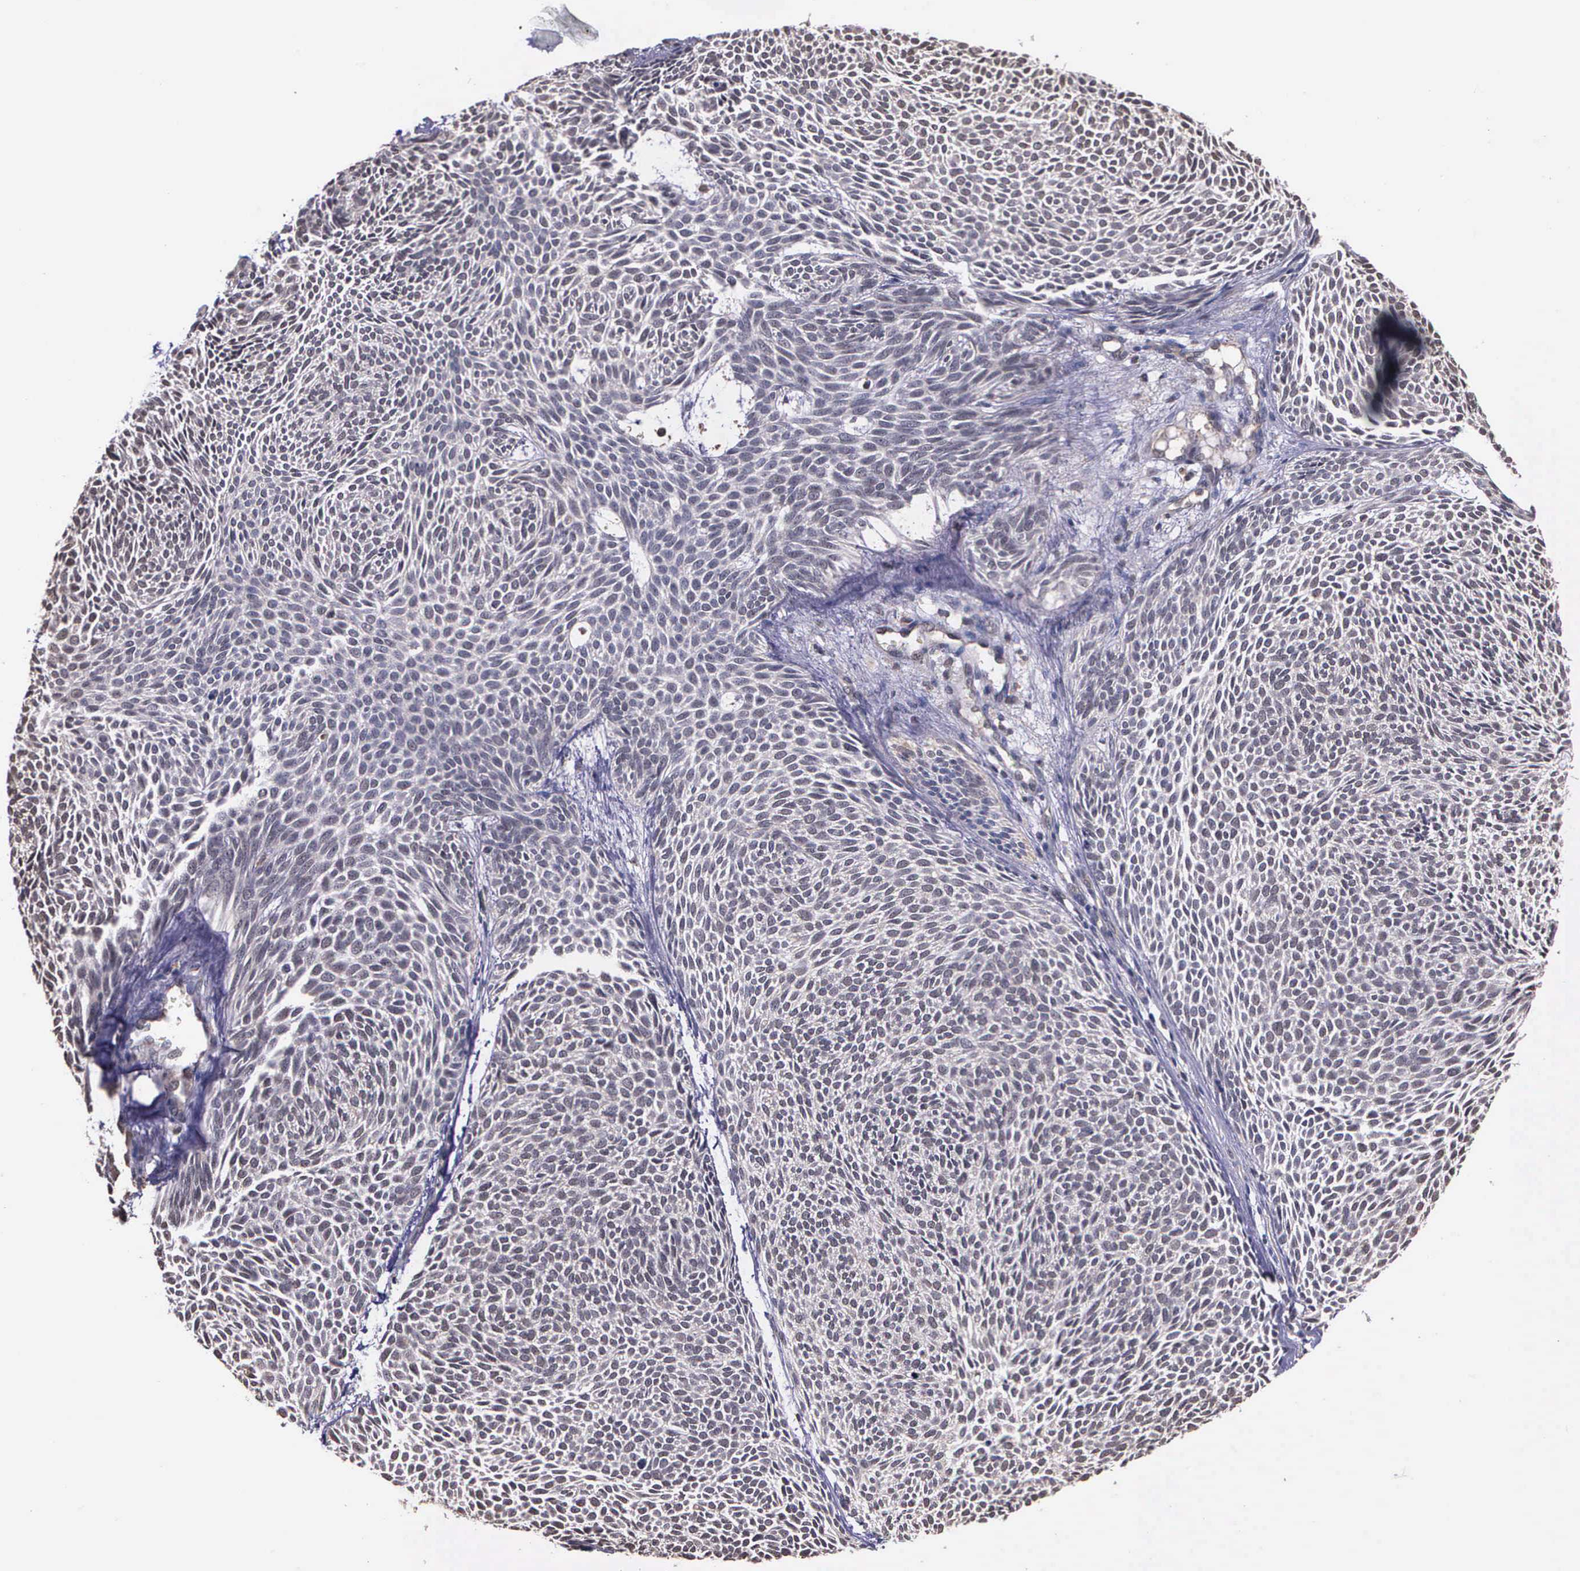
{"staining": {"intensity": "weak", "quantity": ">75%", "location": "cytoplasmic/membranous,nuclear"}, "tissue": "skin cancer", "cell_type": "Tumor cells", "image_type": "cancer", "snomed": [{"axis": "morphology", "description": "Basal cell carcinoma"}, {"axis": "topography", "description": "Skin"}], "caption": "Skin basal cell carcinoma stained with DAB (3,3'-diaminobenzidine) immunohistochemistry (IHC) demonstrates low levels of weak cytoplasmic/membranous and nuclear expression in approximately >75% of tumor cells.", "gene": "PSMC1", "patient": {"sex": "male", "age": 84}}